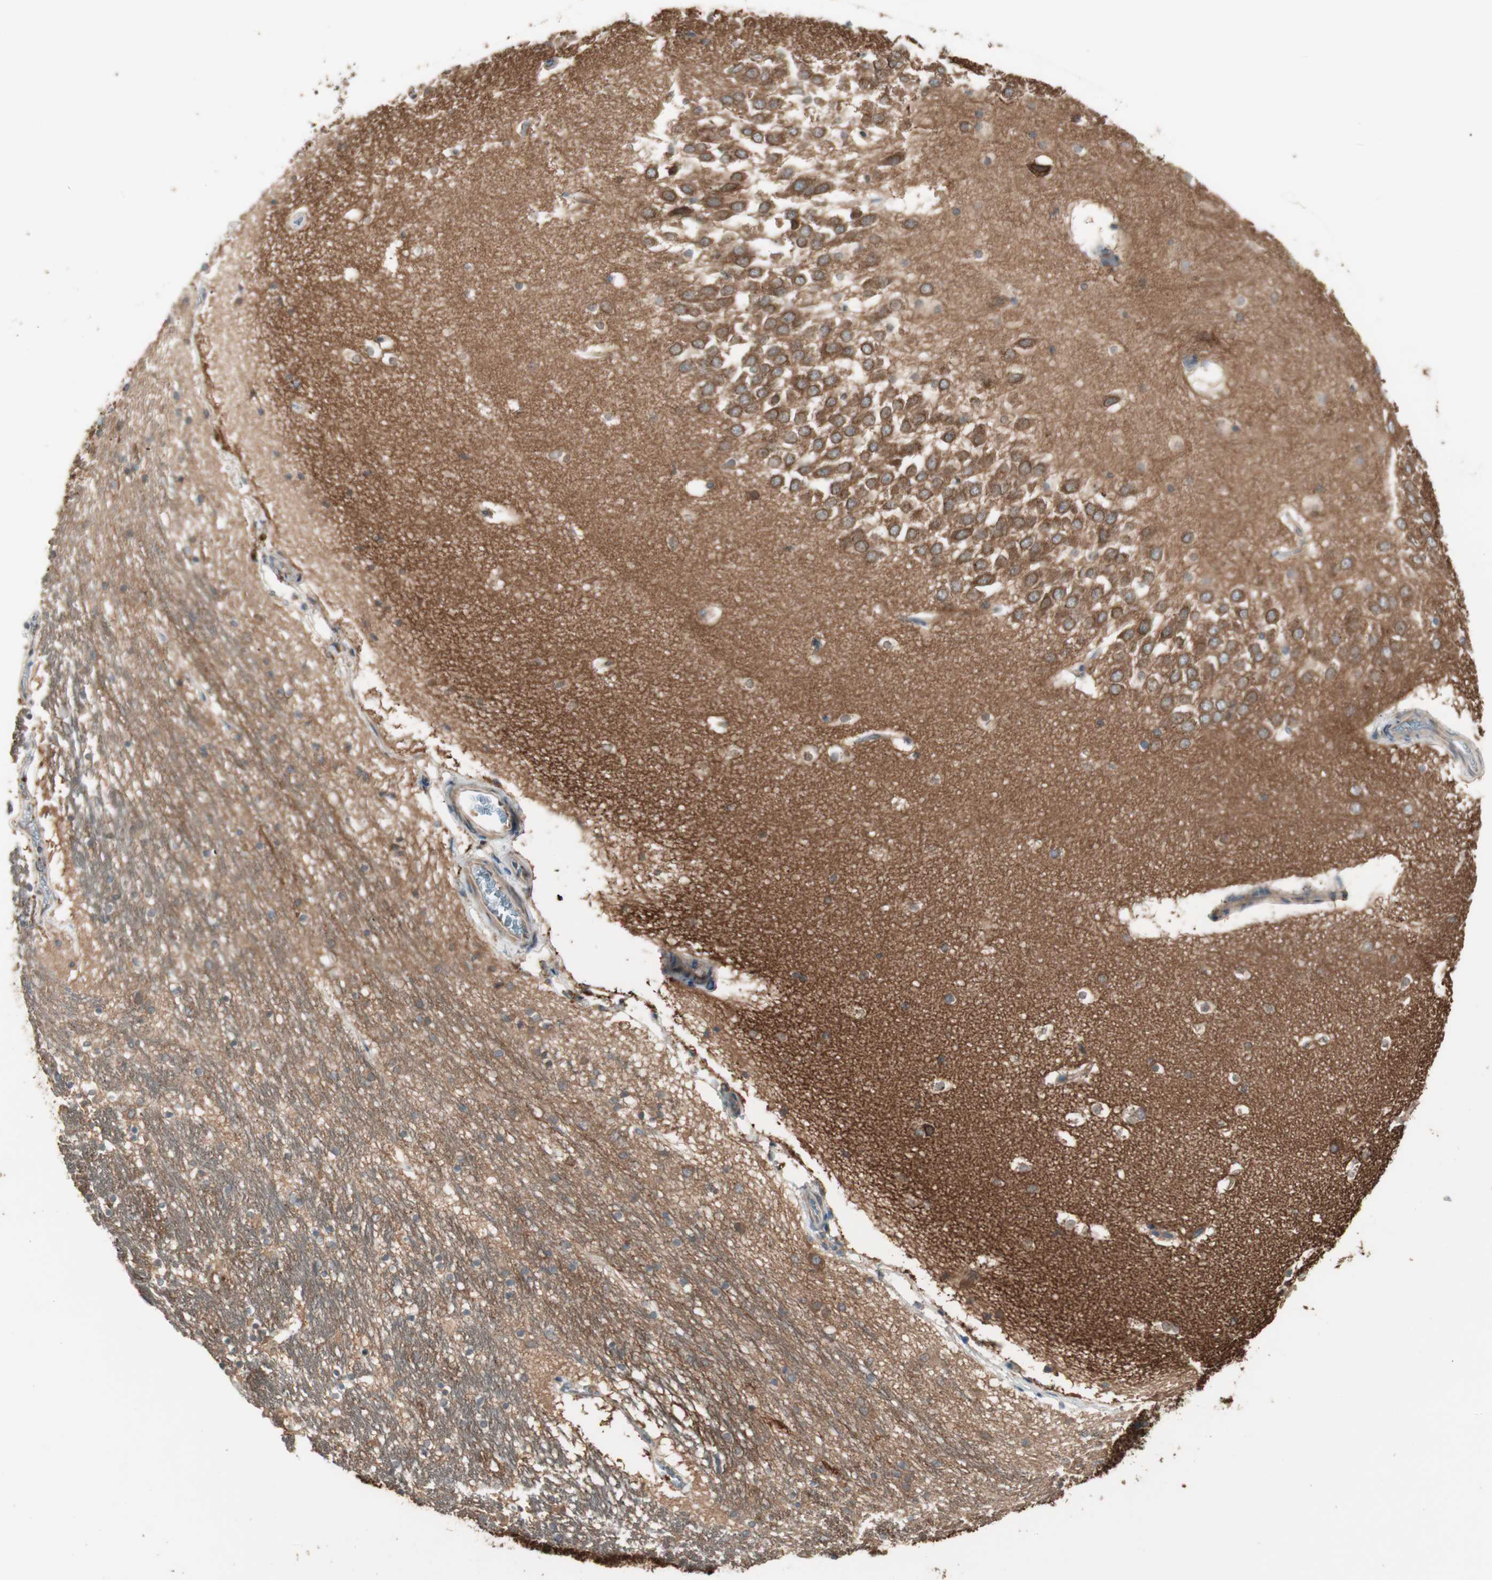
{"staining": {"intensity": "moderate", "quantity": "25%-75%", "location": "cytoplasmic/membranous"}, "tissue": "hippocampus", "cell_type": "Glial cells", "image_type": "normal", "snomed": [{"axis": "morphology", "description": "Normal tissue, NOS"}, {"axis": "topography", "description": "Hippocampus"}], "caption": "A brown stain labels moderate cytoplasmic/membranous positivity of a protein in glial cells of normal human hippocampus.", "gene": "ATP6AP2", "patient": {"sex": "male", "age": 45}}